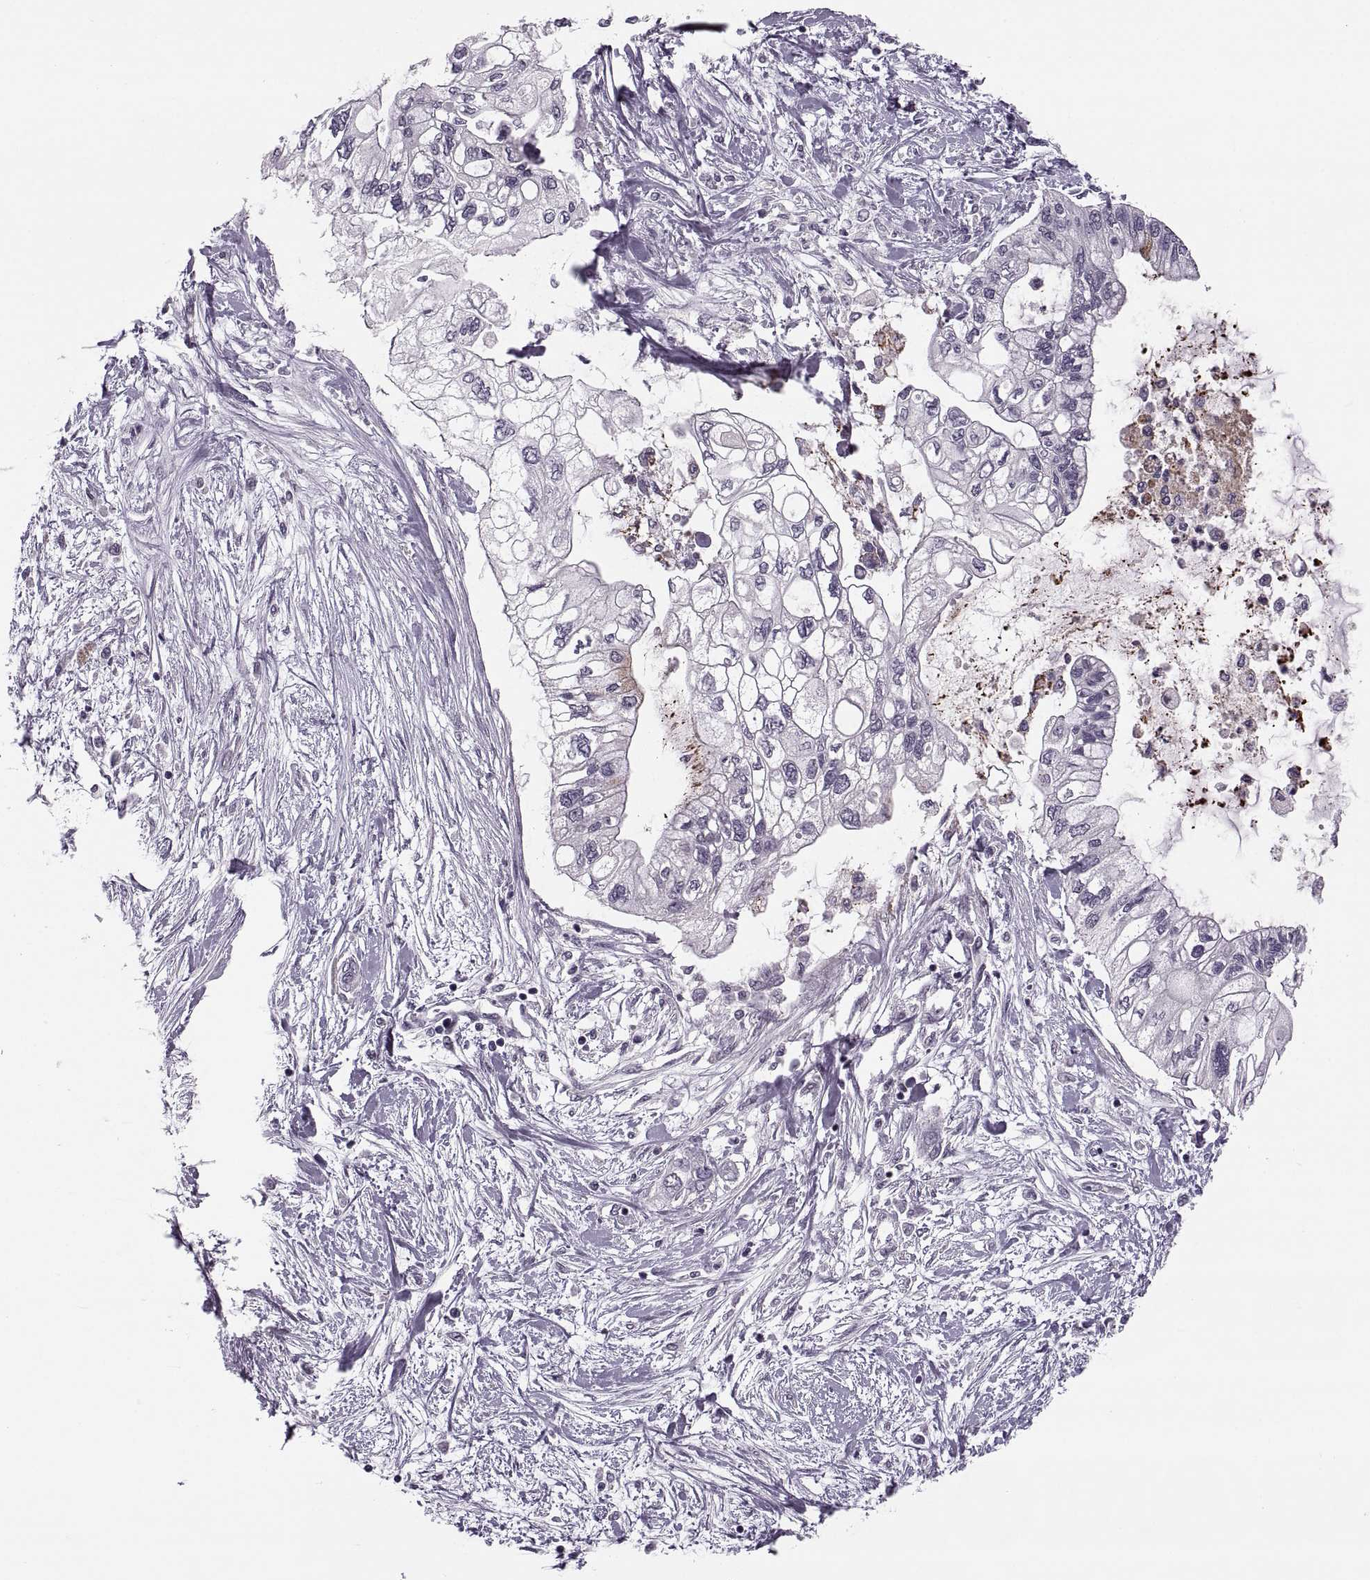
{"staining": {"intensity": "negative", "quantity": "none", "location": "none"}, "tissue": "pancreatic cancer", "cell_type": "Tumor cells", "image_type": "cancer", "snomed": [{"axis": "morphology", "description": "Adenocarcinoma, NOS"}, {"axis": "topography", "description": "Pancreas"}], "caption": "Adenocarcinoma (pancreatic) was stained to show a protein in brown. There is no significant positivity in tumor cells.", "gene": "CACNA1F", "patient": {"sex": "female", "age": 77}}